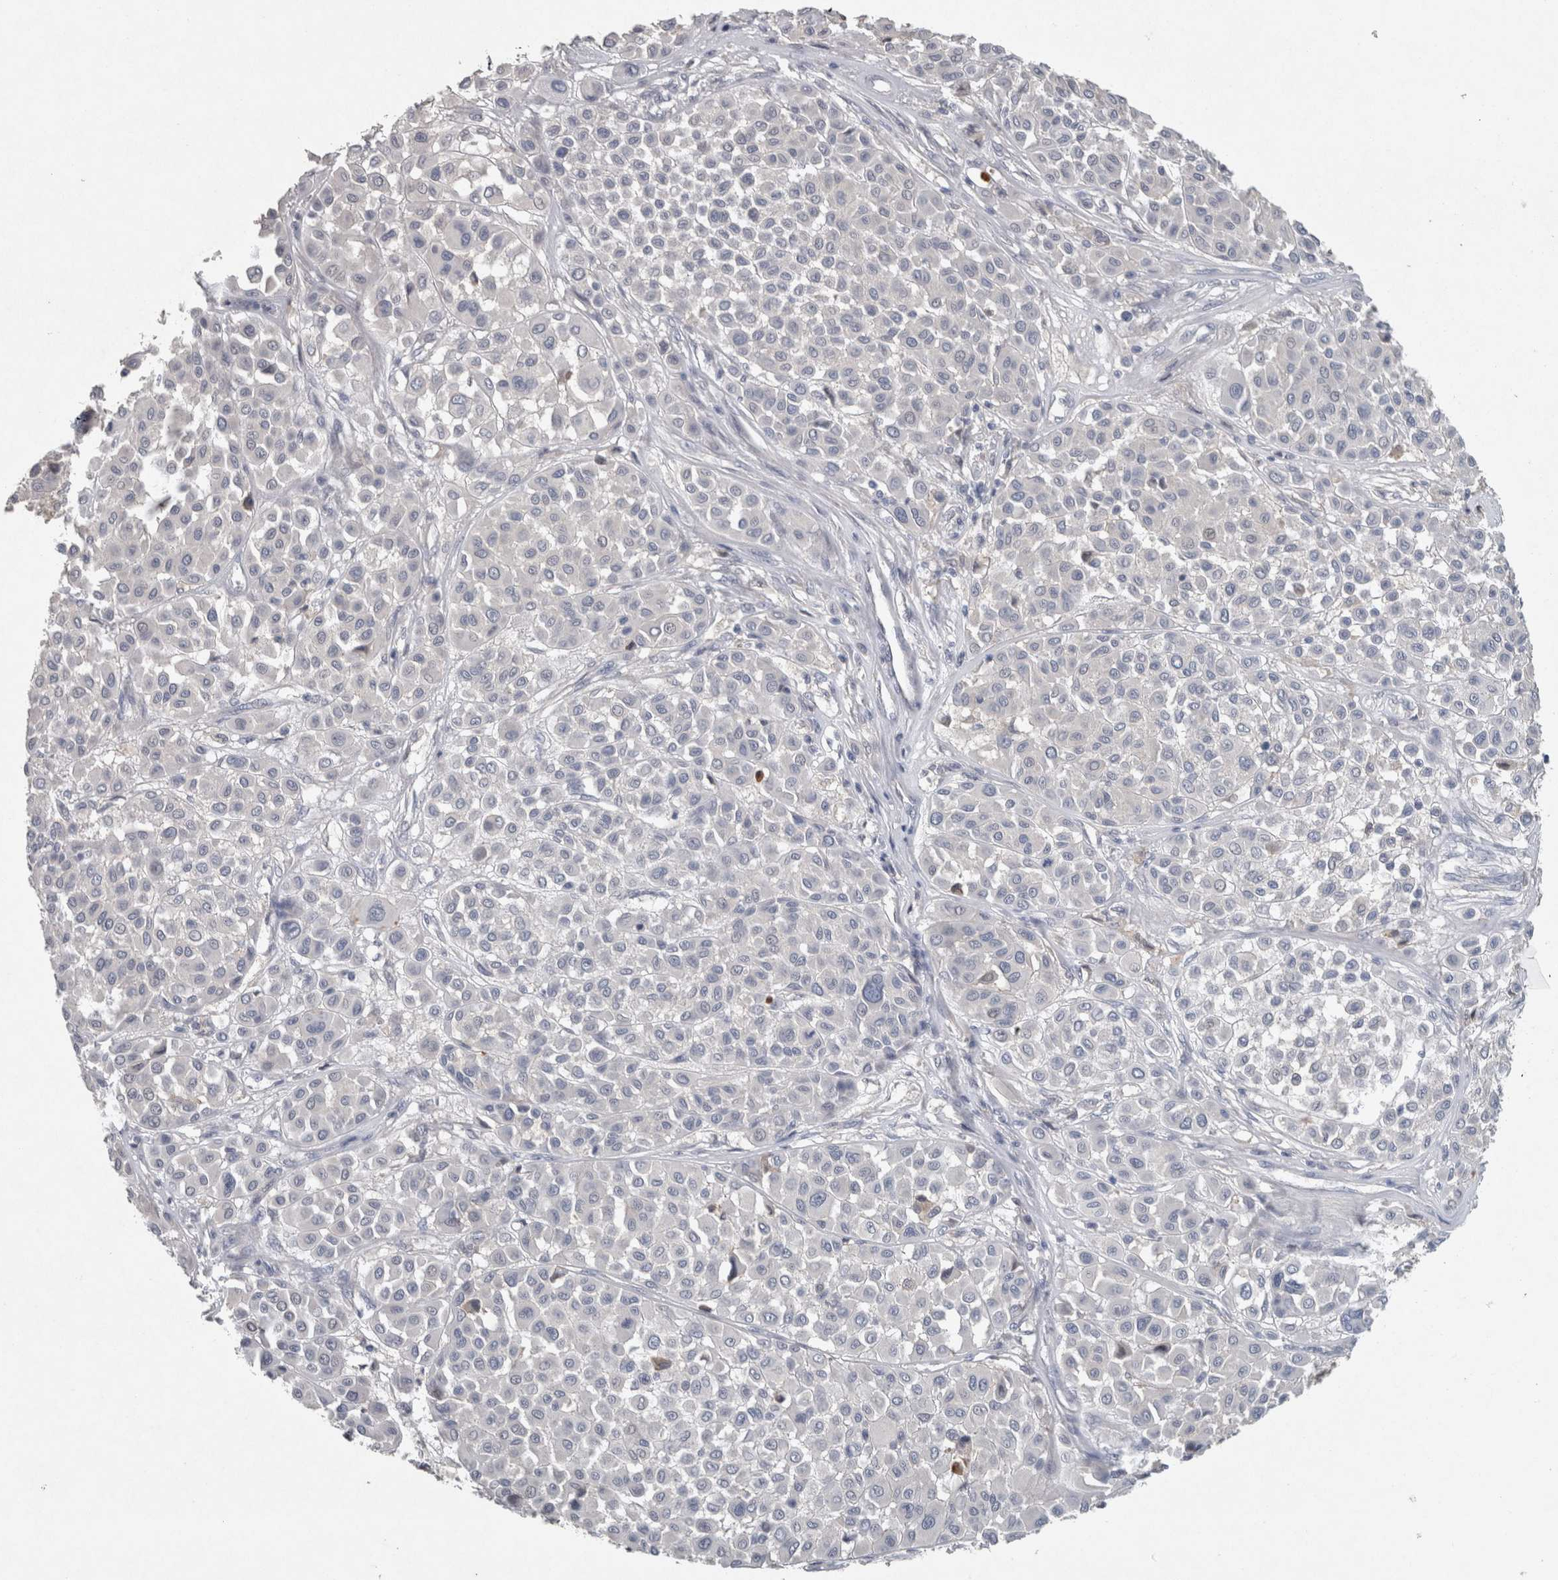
{"staining": {"intensity": "negative", "quantity": "none", "location": "none"}, "tissue": "melanoma", "cell_type": "Tumor cells", "image_type": "cancer", "snomed": [{"axis": "morphology", "description": "Malignant melanoma, Metastatic site"}, {"axis": "topography", "description": "Soft tissue"}], "caption": "IHC of human melanoma reveals no positivity in tumor cells. The staining is performed using DAB (3,3'-diaminobenzidine) brown chromogen with nuclei counter-stained in using hematoxylin.", "gene": "HEXD", "patient": {"sex": "male", "age": 41}}